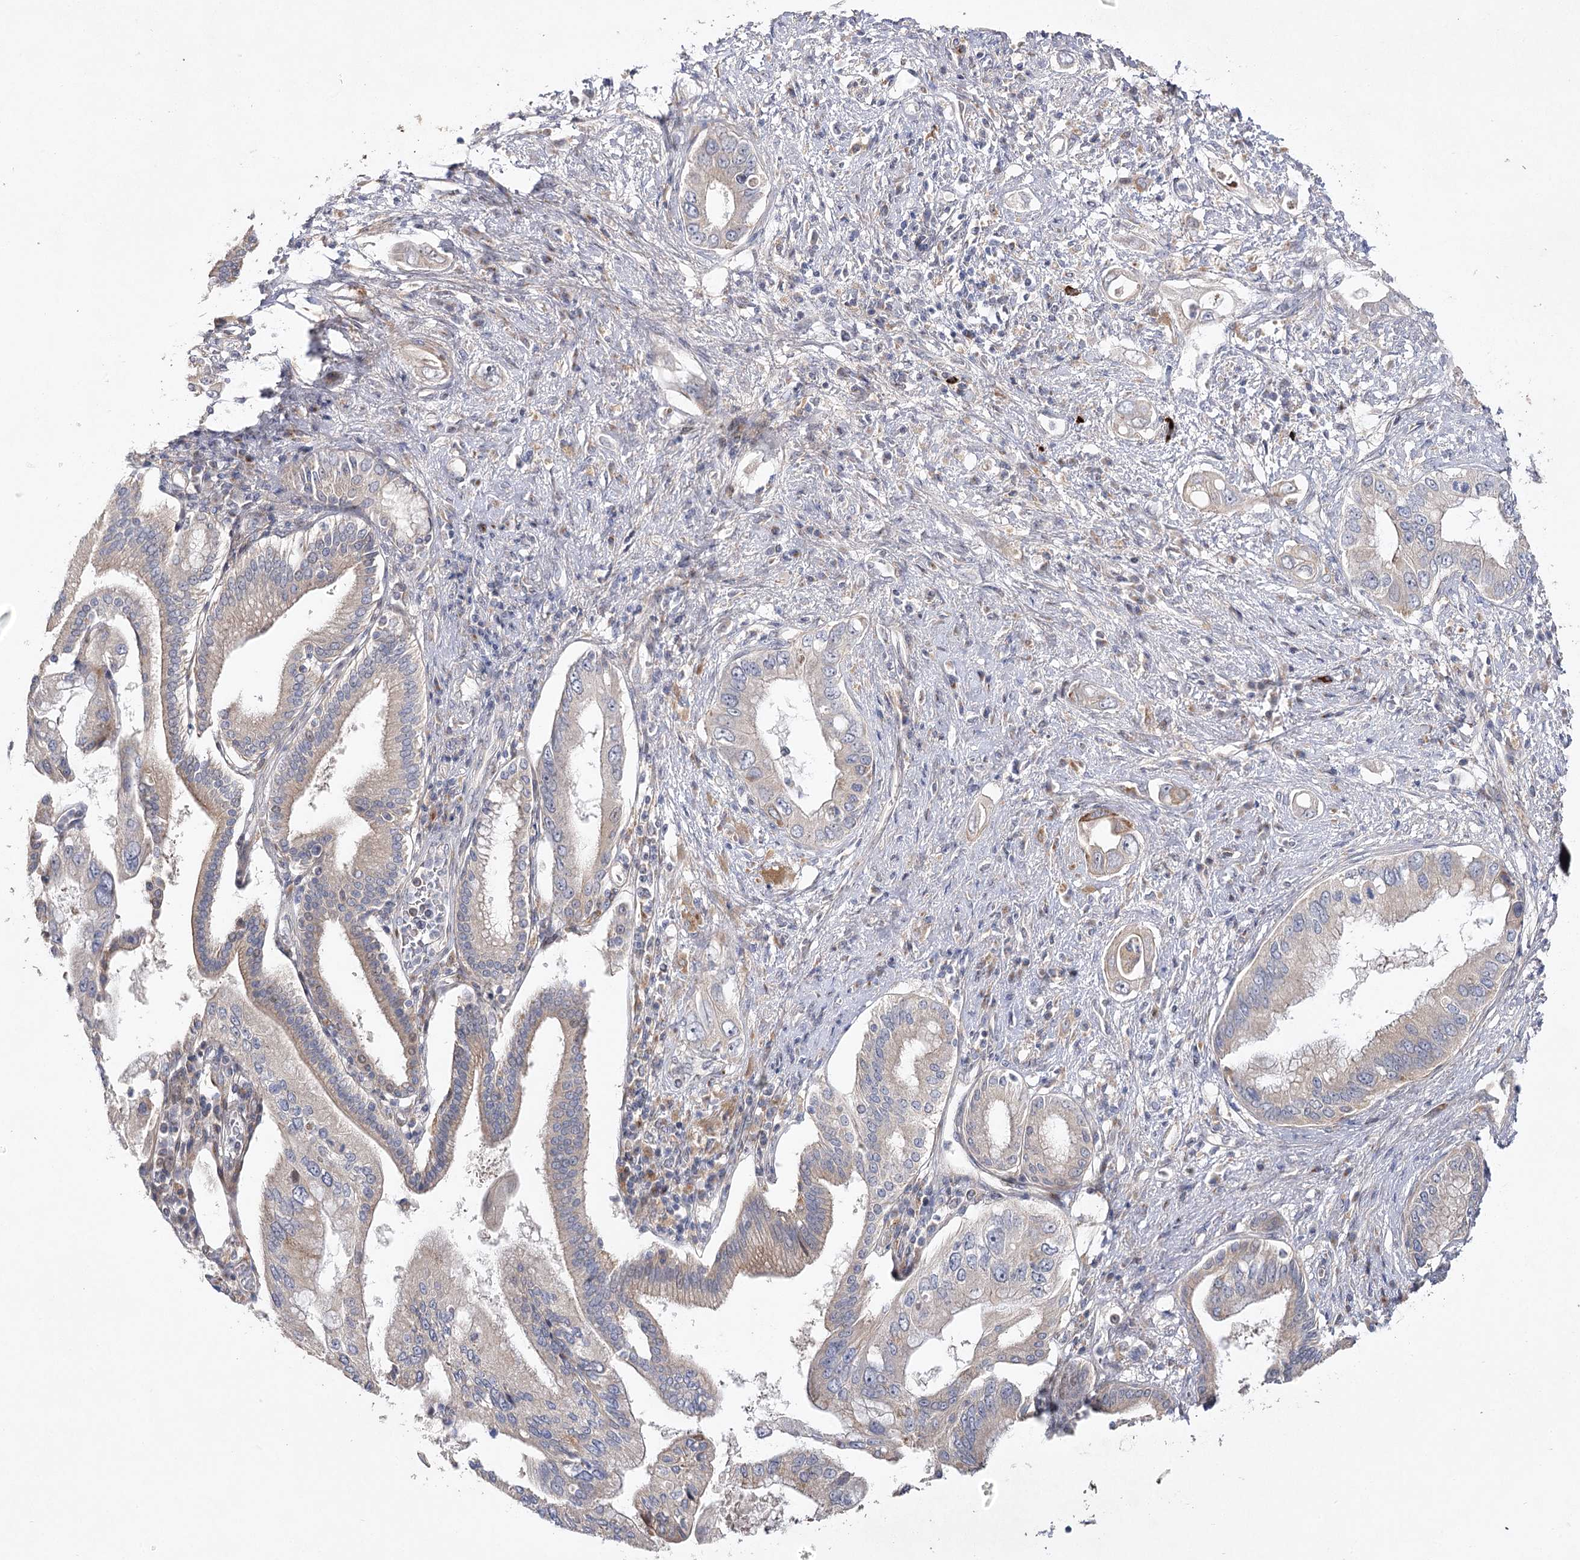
{"staining": {"intensity": "moderate", "quantity": "<25%", "location": "cytoplasmic/membranous"}, "tissue": "pancreatic cancer", "cell_type": "Tumor cells", "image_type": "cancer", "snomed": [{"axis": "morphology", "description": "Inflammation, NOS"}, {"axis": "morphology", "description": "Adenocarcinoma, NOS"}, {"axis": "topography", "description": "Pancreas"}], "caption": "Moderate cytoplasmic/membranous protein positivity is present in about <25% of tumor cells in pancreatic cancer (adenocarcinoma).", "gene": "OBSL1", "patient": {"sex": "female", "age": 56}}